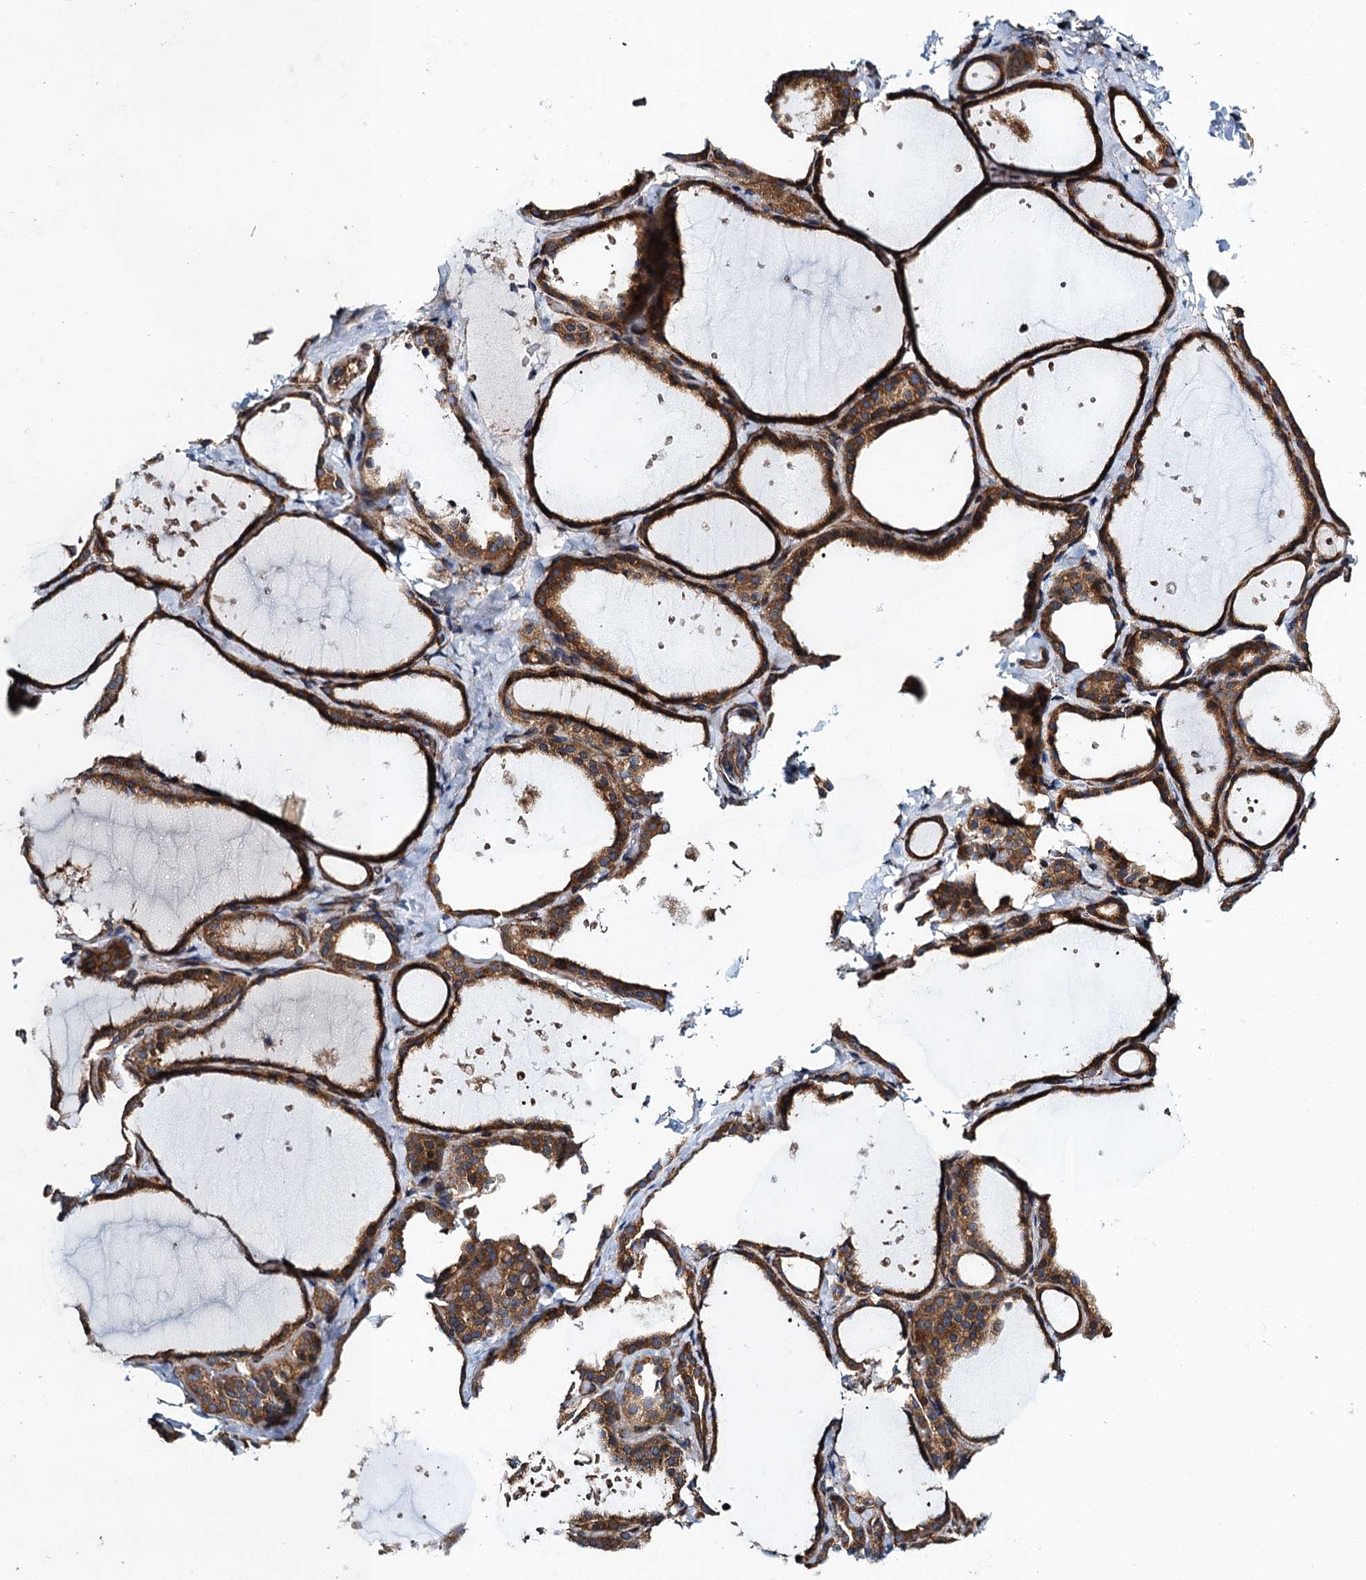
{"staining": {"intensity": "strong", "quantity": ">75%", "location": "cytoplasmic/membranous"}, "tissue": "thyroid gland", "cell_type": "Glandular cells", "image_type": "normal", "snomed": [{"axis": "morphology", "description": "Normal tissue, NOS"}, {"axis": "topography", "description": "Thyroid gland"}], "caption": "A brown stain labels strong cytoplasmic/membranous expression of a protein in glandular cells of normal thyroid gland. Nuclei are stained in blue.", "gene": "MDM1", "patient": {"sex": "female", "age": 44}}